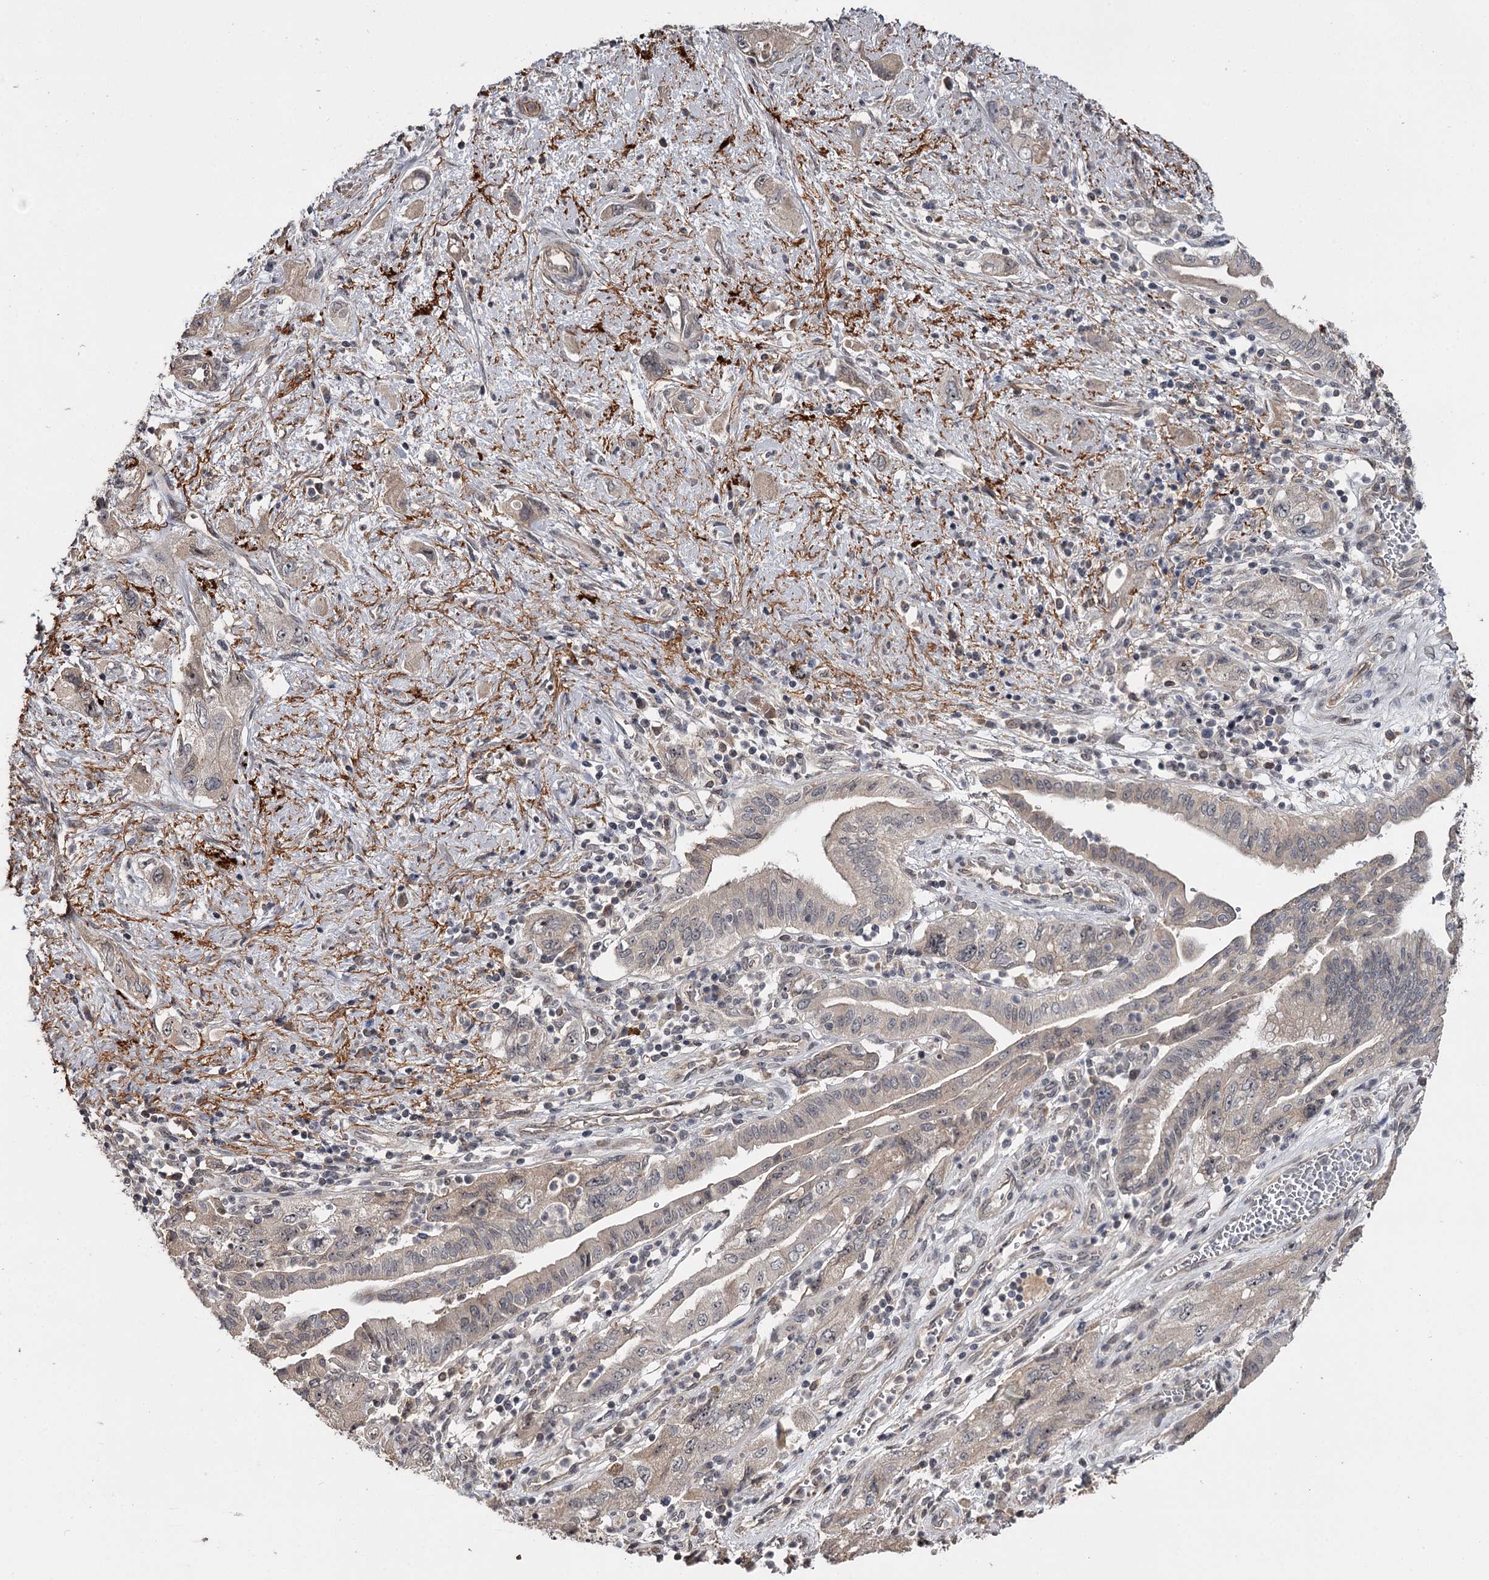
{"staining": {"intensity": "weak", "quantity": "<25%", "location": "cytoplasmic/membranous"}, "tissue": "pancreatic cancer", "cell_type": "Tumor cells", "image_type": "cancer", "snomed": [{"axis": "morphology", "description": "Adenocarcinoma, NOS"}, {"axis": "topography", "description": "Pancreas"}], "caption": "The photomicrograph demonstrates no significant staining in tumor cells of adenocarcinoma (pancreatic).", "gene": "CWF19L2", "patient": {"sex": "female", "age": 73}}